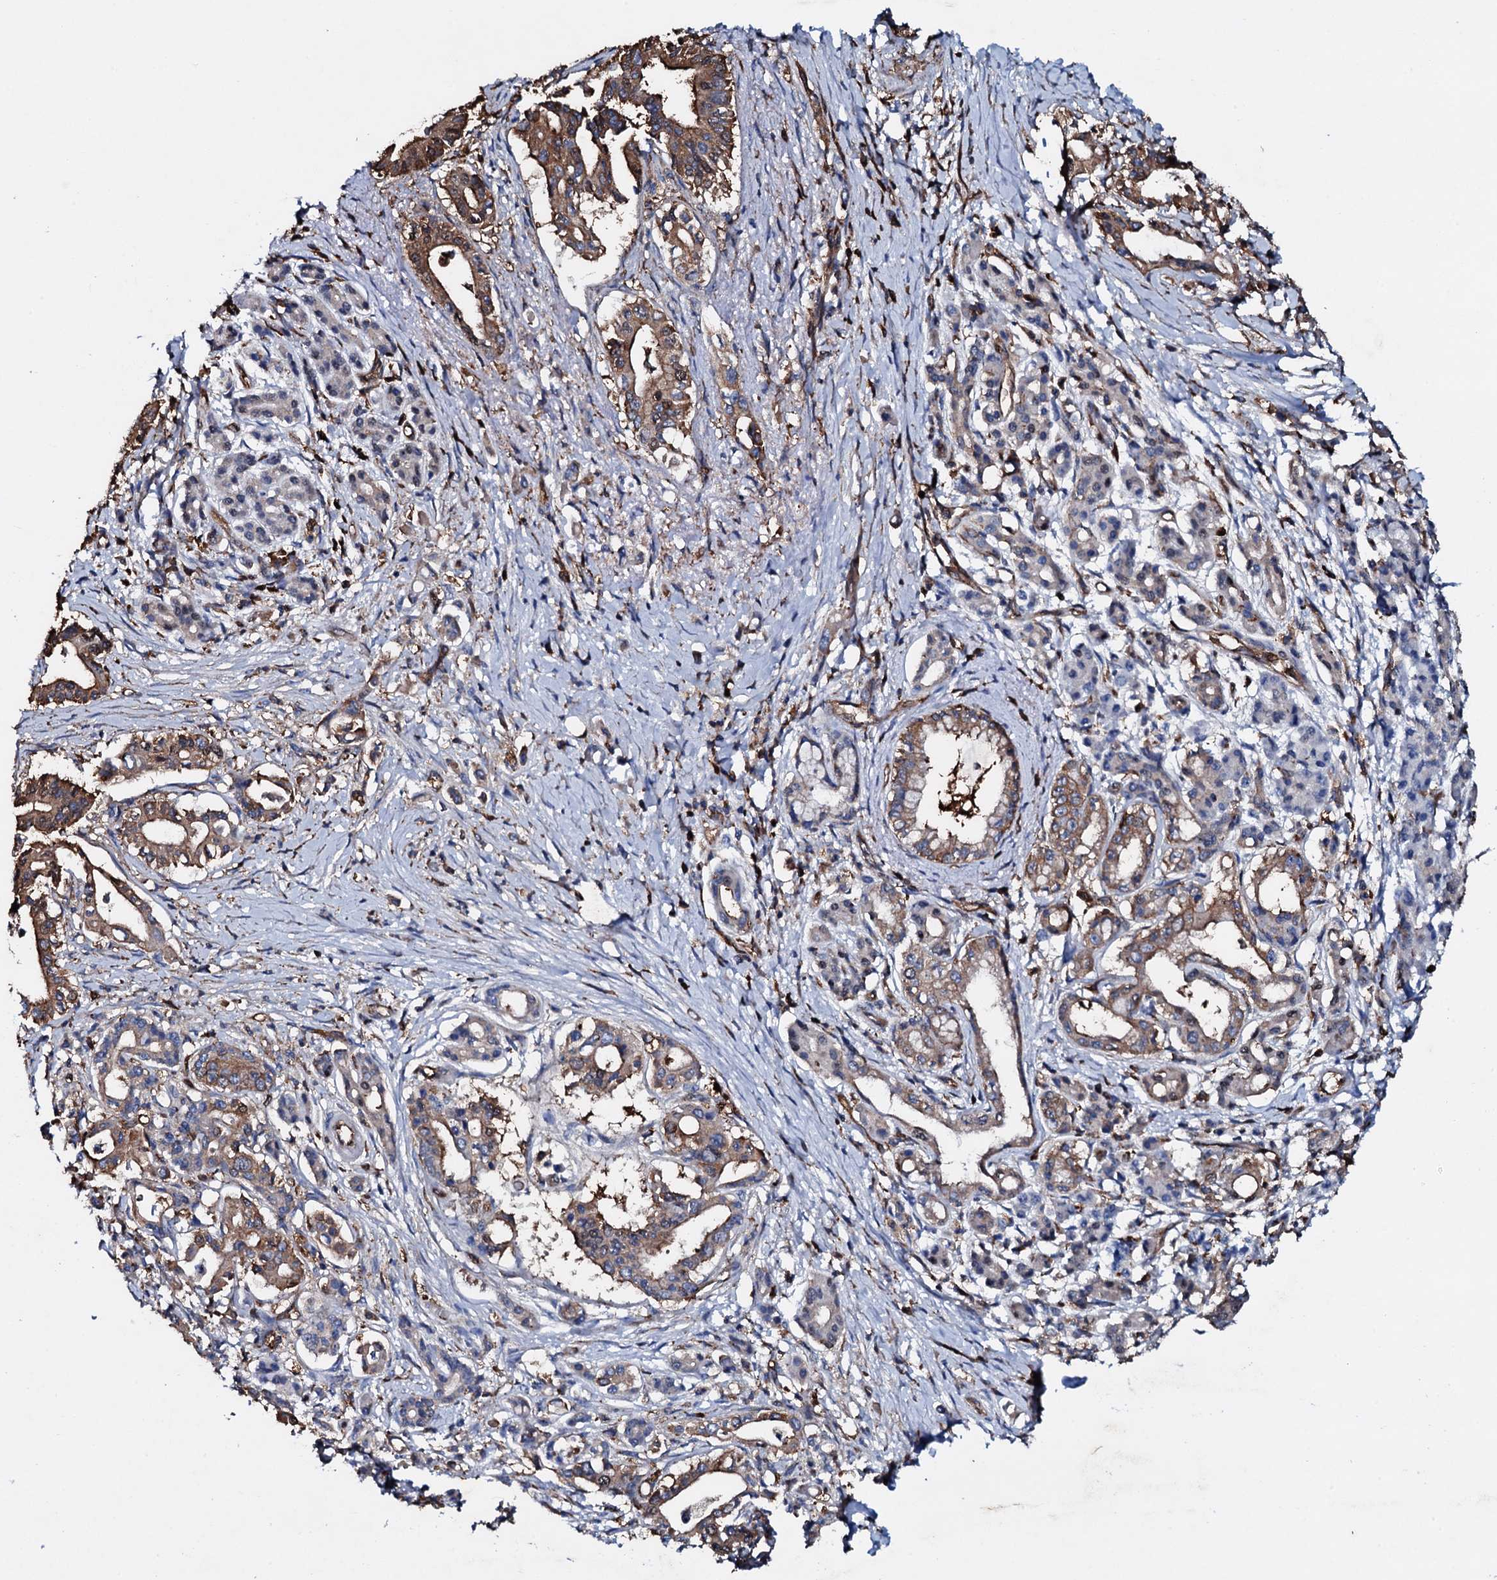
{"staining": {"intensity": "moderate", "quantity": "25%-75%", "location": "cytoplasmic/membranous"}, "tissue": "pancreatic cancer", "cell_type": "Tumor cells", "image_type": "cancer", "snomed": [{"axis": "morphology", "description": "Adenocarcinoma, NOS"}, {"axis": "topography", "description": "Pancreas"}], "caption": "Human adenocarcinoma (pancreatic) stained with a brown dye shows moderate cytoplasmic/membranous positive staining in about 25%-75% of tumor cells.", "gene": "MS4A4E", "patient": {"sex": "female", "age": 77}}